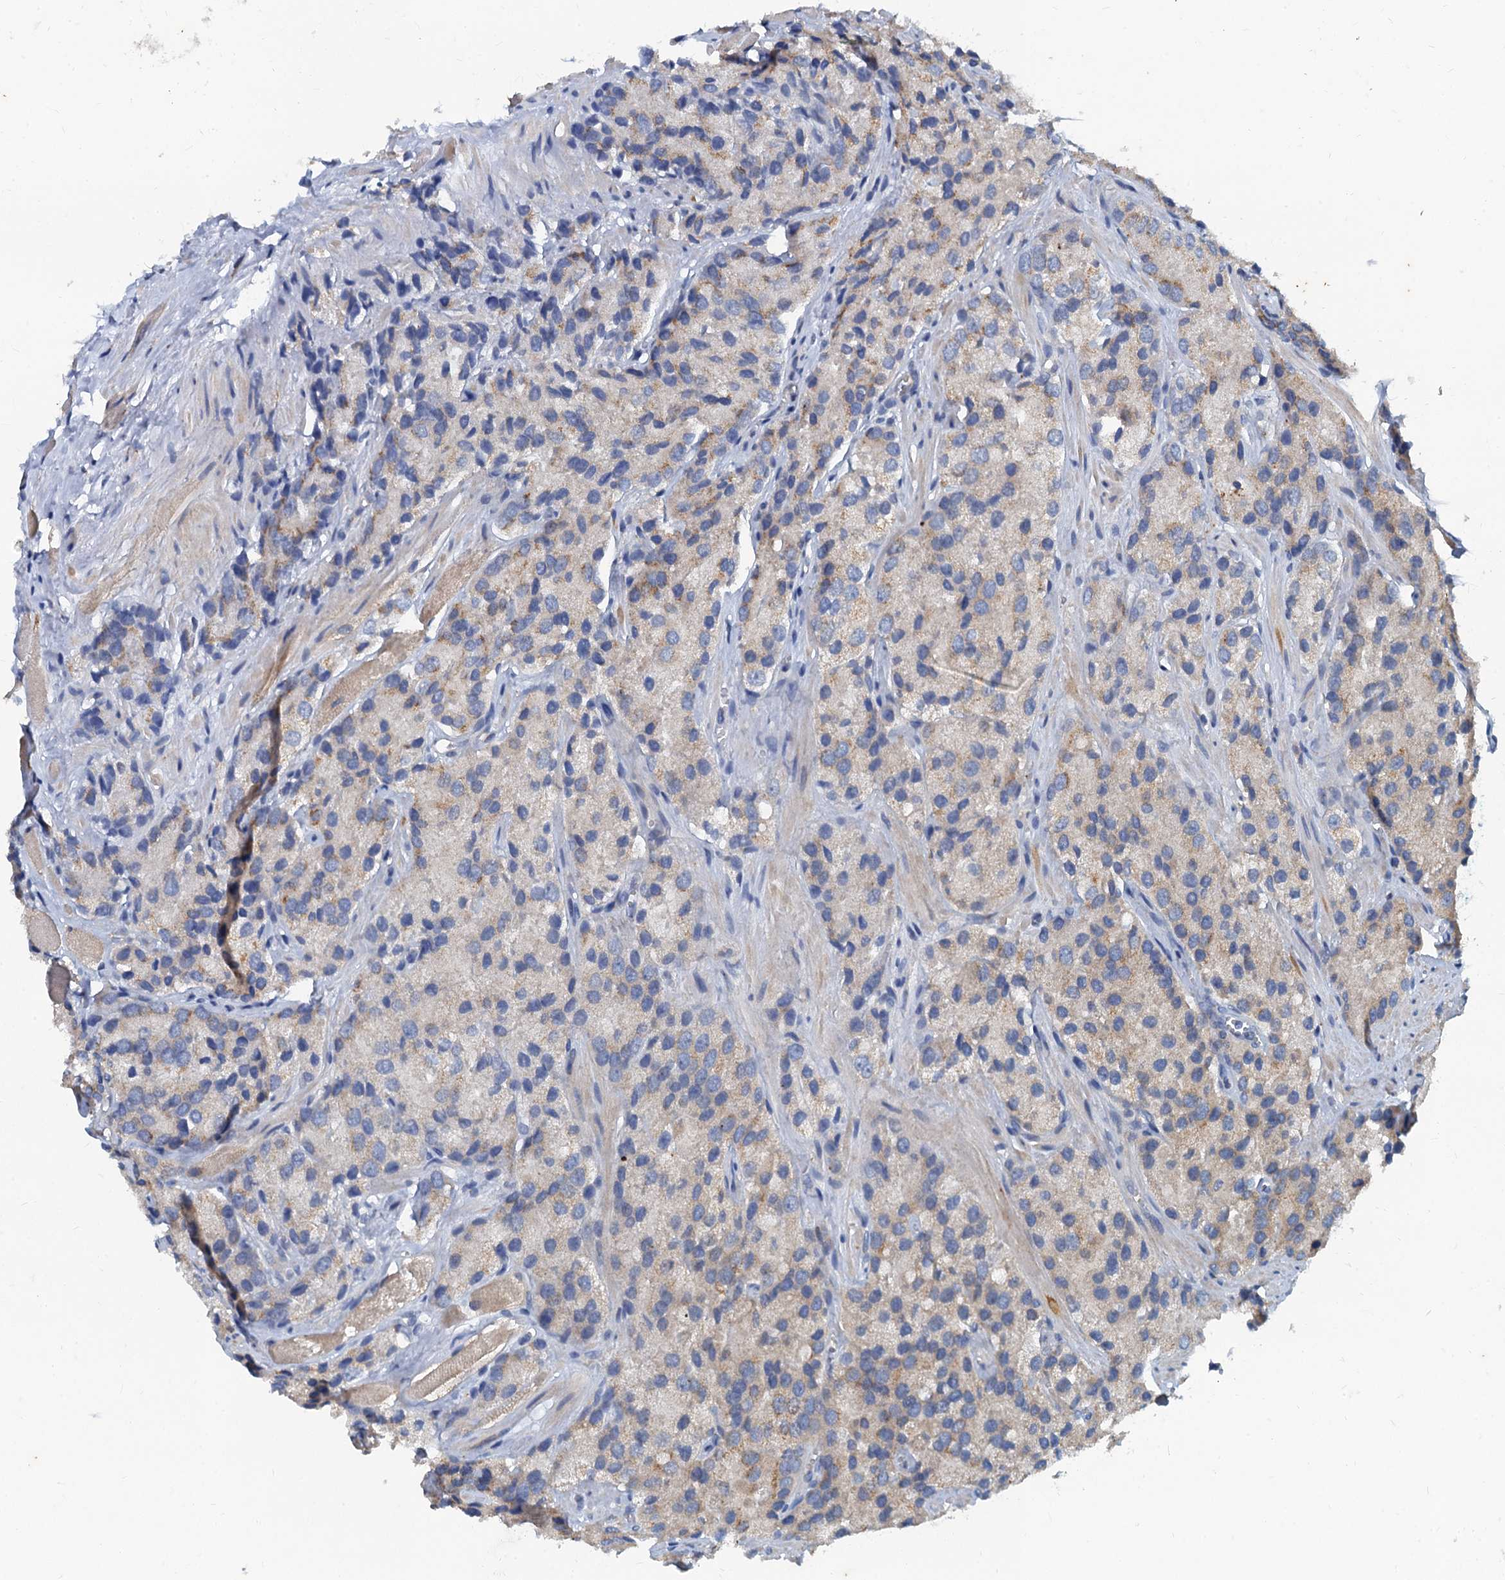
{"staining": {"intensity": "weak", "quantity": "<25%", "location": "cytoplasmic/membranous"}, "tissue": "prostate cancer", "cell_type": "Tumor cells", "image_type": "cancer", "snomed": [{"axis": "morphology", "description": "Adenocarcinoma, High grade"}, {"axis": "topography", "description": "Prostate"}], "caption": "An immunohistochemistry image of prostate high-grade adenocarcinoma is shown. There is no staining in tumor cells of prostate high-grade adenocarcinoma.", "gene": "NGRN", "patient": {"sex": "male", "age": 66}}